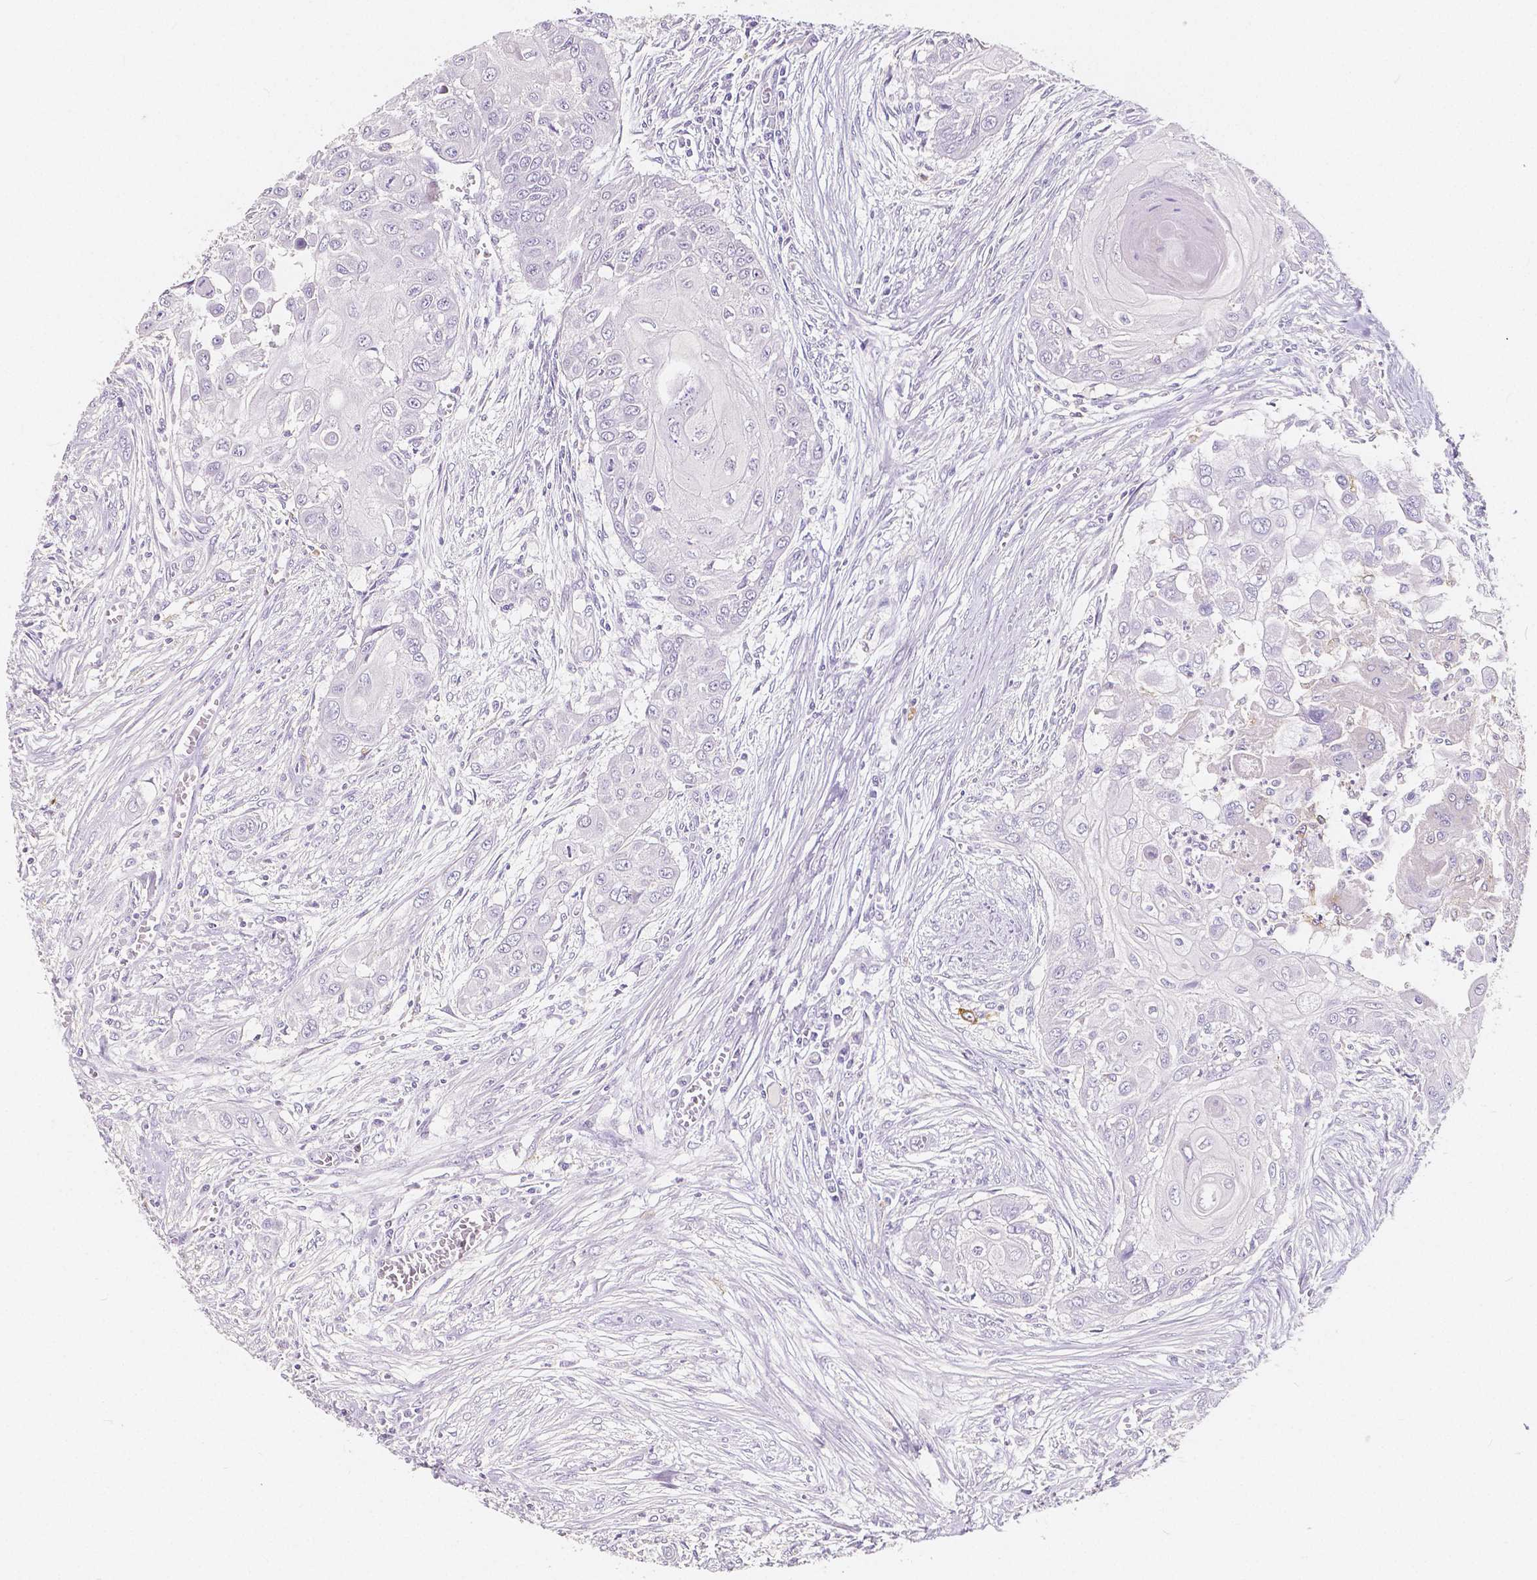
{"staining": {"intensity": "negative", "quantity": "none", "location": "none"}, "tissue": "head and neck cancer", "cell_type": "Tumor cells", "image_type": "cancer", "snomed": [{"axis": "morphology", "description": "Squamous cell carcinoma, NOS"}, {"axis": "topography", "description": "Oral tissue"}, {"axis": "topography", "description": "Head-Neck"}], "caption": "The micrograph displays no significant expression in tumor cells of squamous cell carcinoma (head and neck).", "gene": "ACP5", "patient": {"sex": "male", "age": 71}}